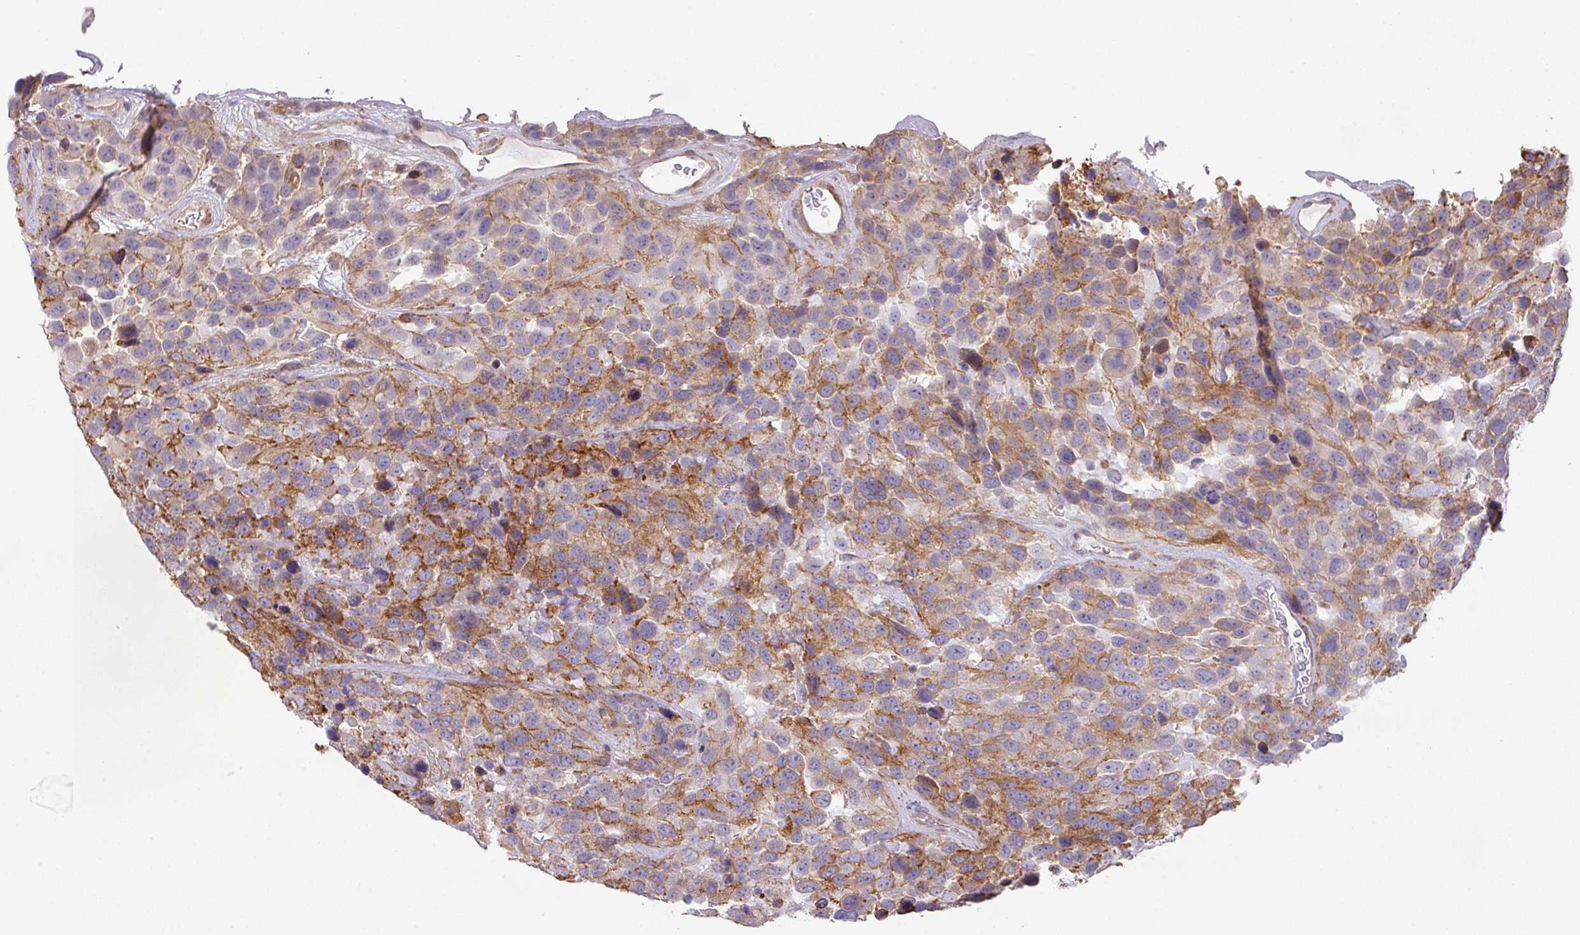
{"staining": {"intensity": "moderate", "quantity": "25%-75%", "location": "cytoplasmic/membranous"}, "tissue": "urothelial cancer", "cell_type": "Tumor cells", "image_type": "cancer", "snomed": [{"axis": "morphology", "description": "Urothelial carcinoma, High grade"}, {"axis": "topography", "description": "Urinary bladder"}], "caption": "Urothelial carcinoma (high-grade) stained with IHC reveals moderate cytoplasmic/membranous expression in approximately 25%-75% of tumor cells.", "gene": "LRRC41", "patient": {"sex": "female", "age": 70}}